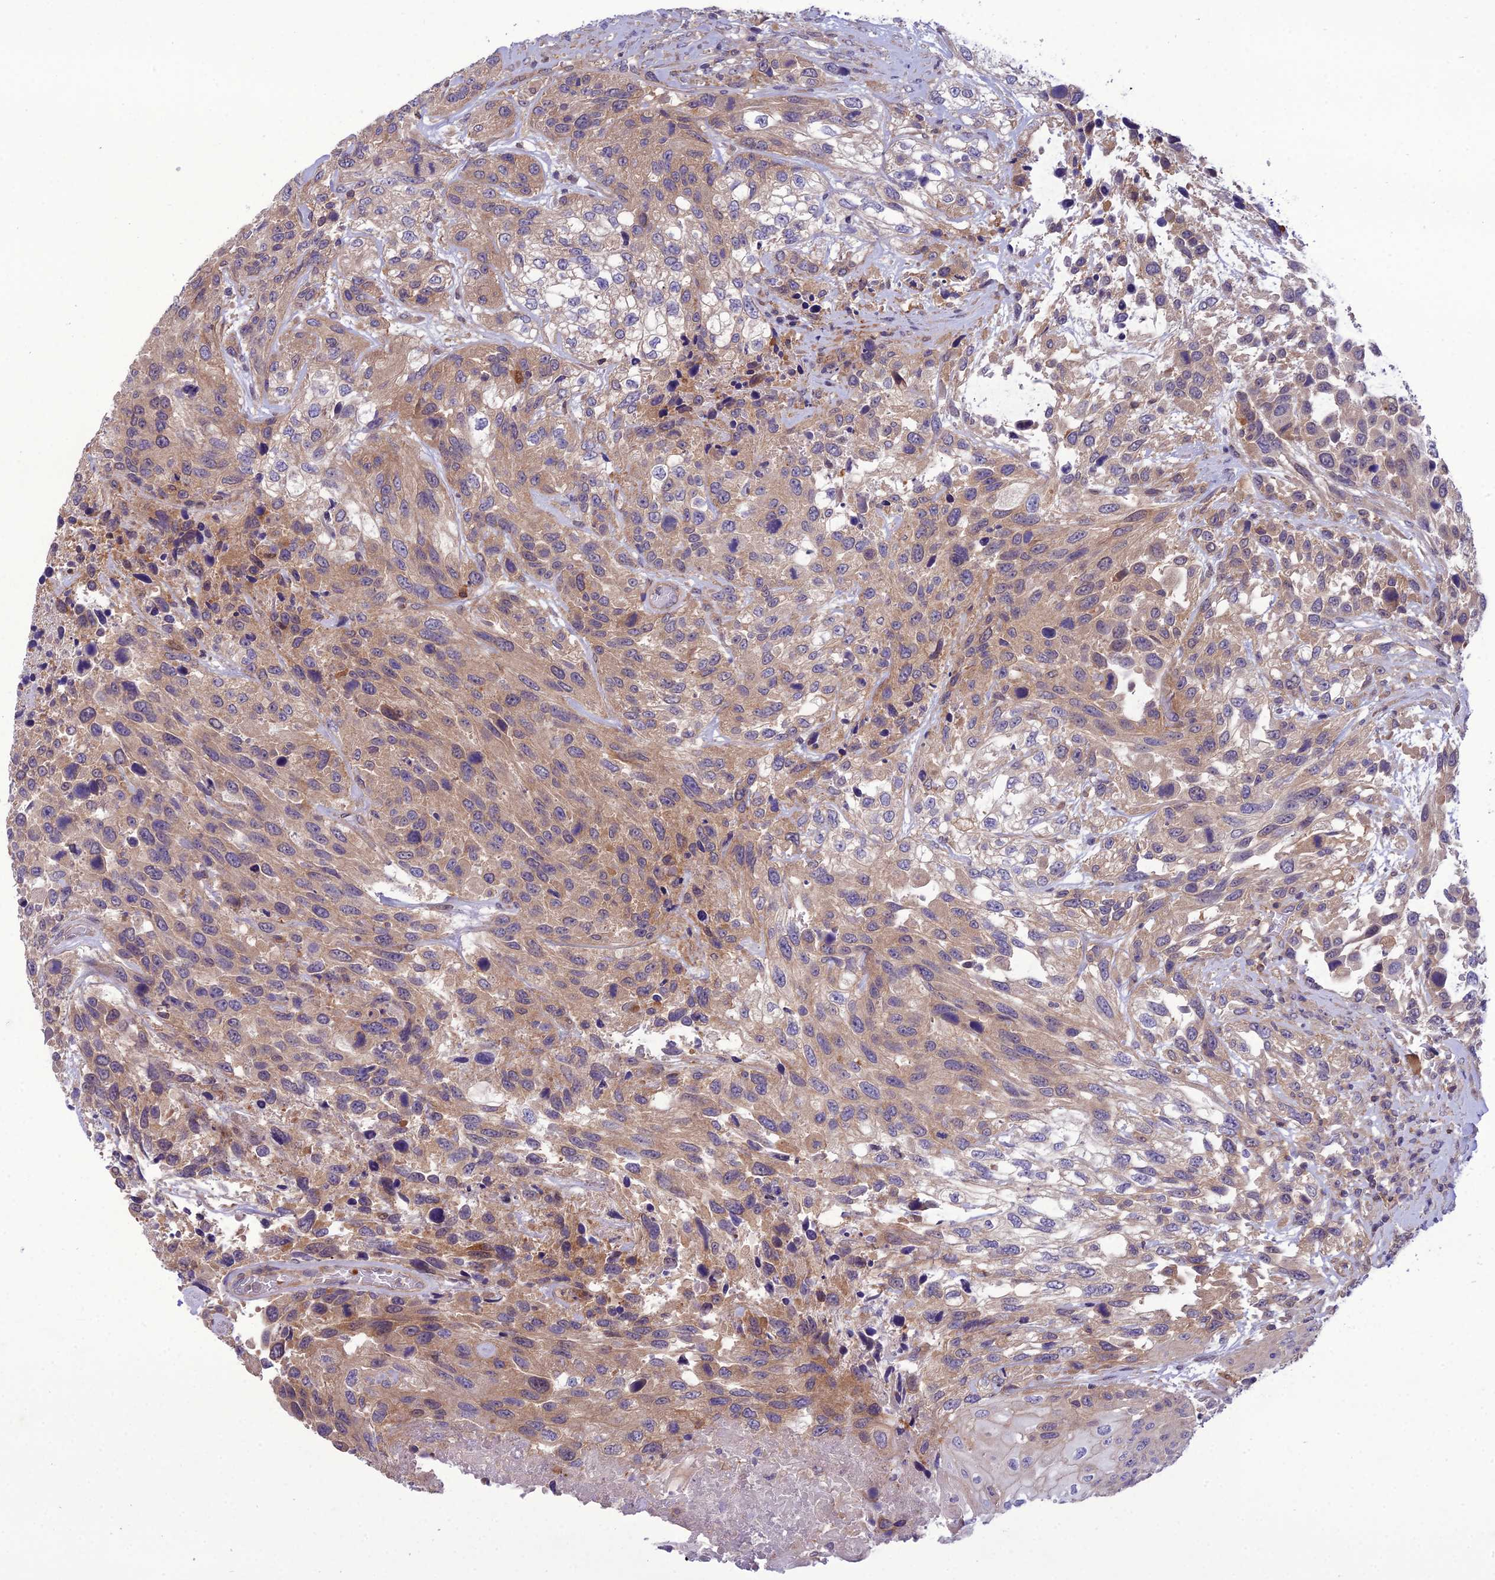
{"staining": {"intensity": "weak", "quantity": "25%-75%", "location": "cytoplasmic/membranous"}, "tissue": "urothelial cancer", "cell_type": "Tumor cells", "image_type": "cancer", "snomed": [{"axis": "morphology", "description": "Urothelial carcinoma, High grade"}, {"axis": "topography", "description": "Urinary bladder"}], "caption": "Approximately 25%-75% of tumor cells in human urothelial cancer reveal weak cytoplasmic/membranous protein staining as visualized by brown immunohistochemical staining.", "gene": "GDF6", "patient": {"sex": "female", "age": 70}}